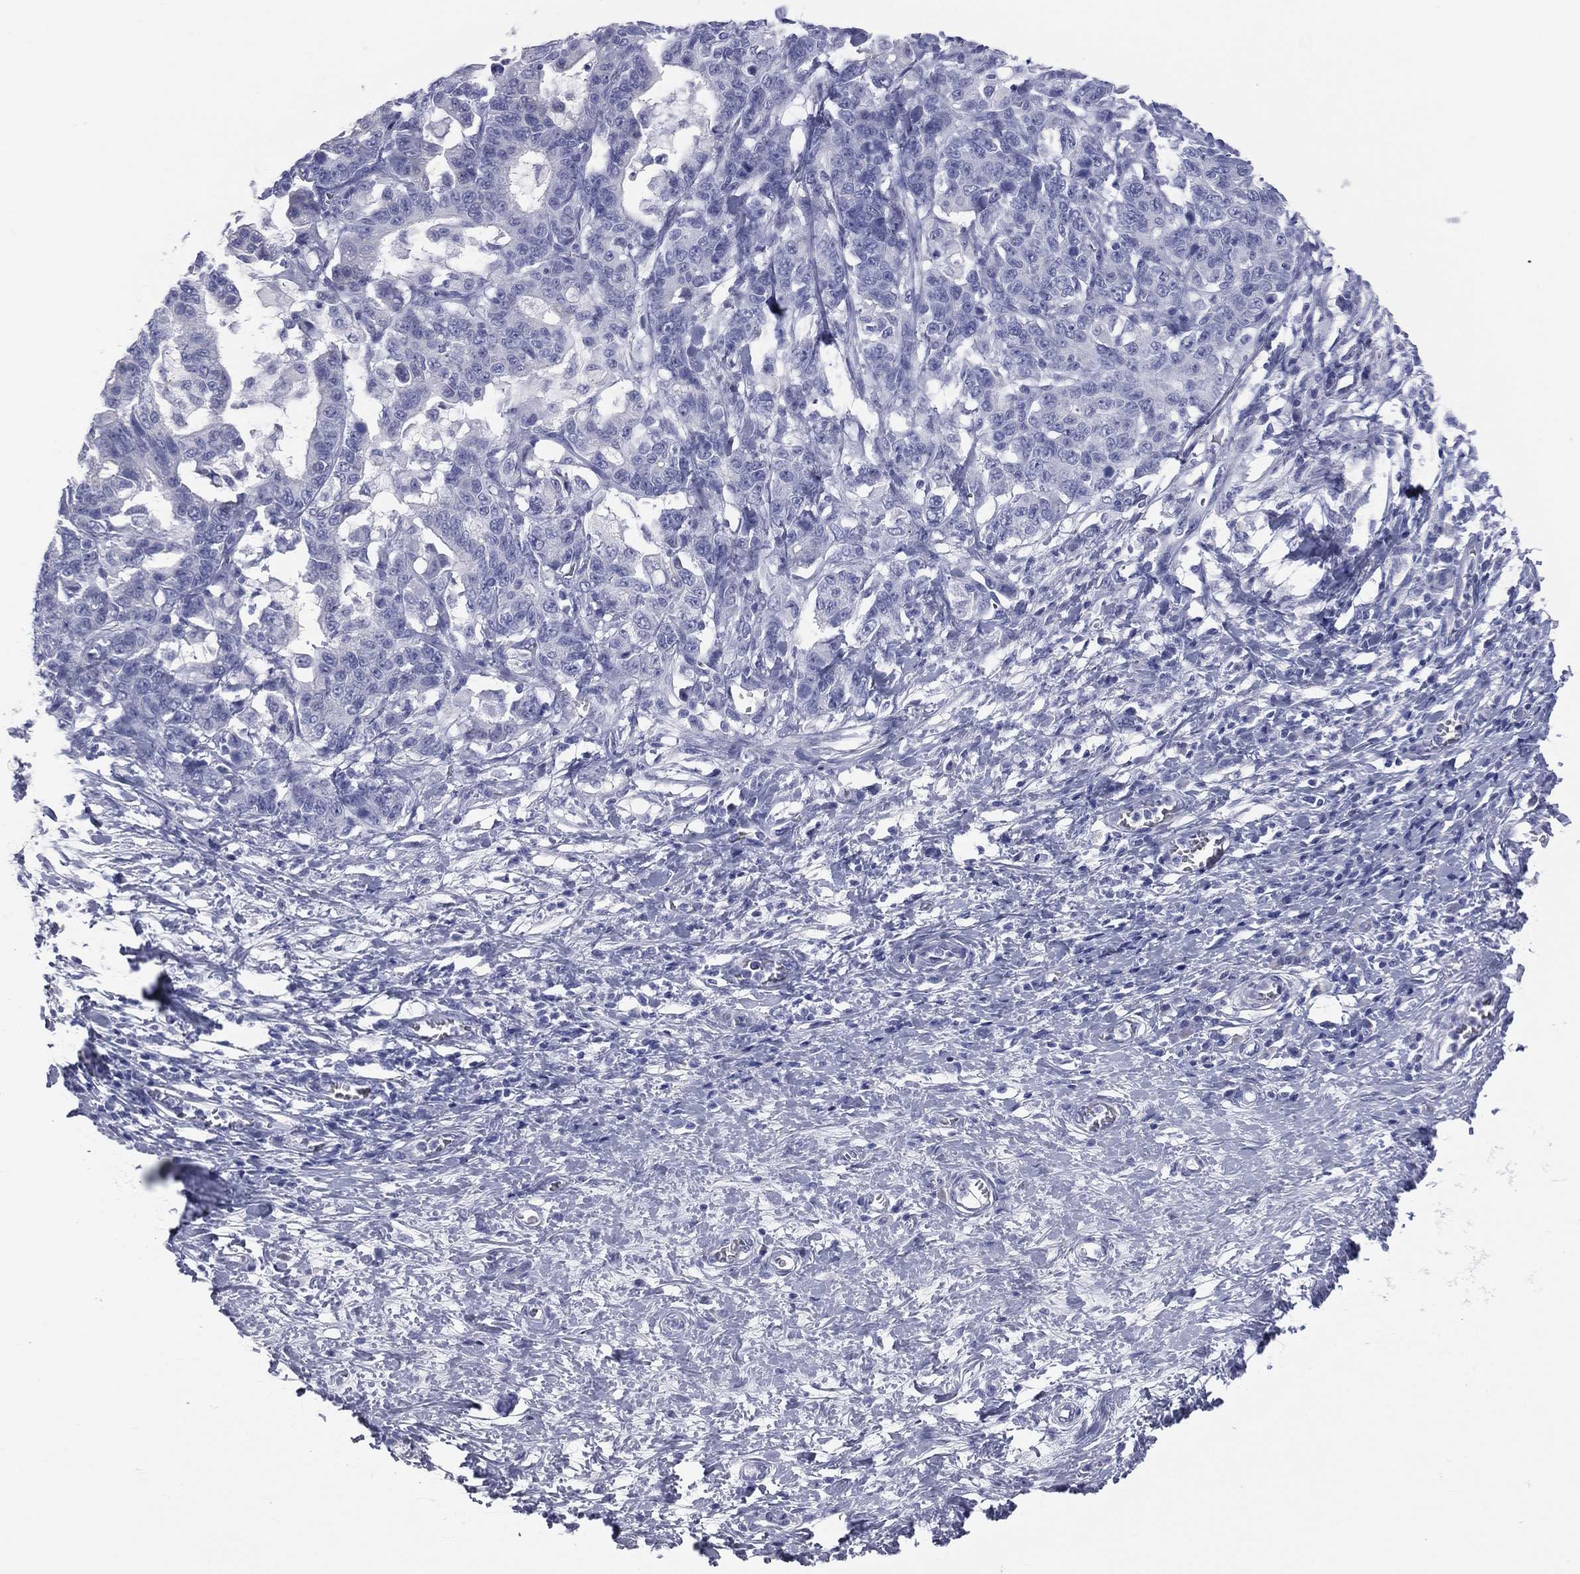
{"staining": {"intensity": "negative", "quantity": "none", "location": "none"}, "tissue": "stomach cancer", "cell_type": "Tumor cells", "image_type": "cancer", "snomed": [{"axis": "morphology", "description": "Normal tissue, NOS"}, {"axis": "morphology", "description": "Adenocarcinoma, NOS"}, {"axis": "topography", "description": "Stomach"}], "caption": "This is an immunohistochemistry photomicrograph of human stomach cancer (adenocarcinoma). There is no staining in tumor cells.", "gene": "MLN", "patient": {"sex": "female", "age": 64}}